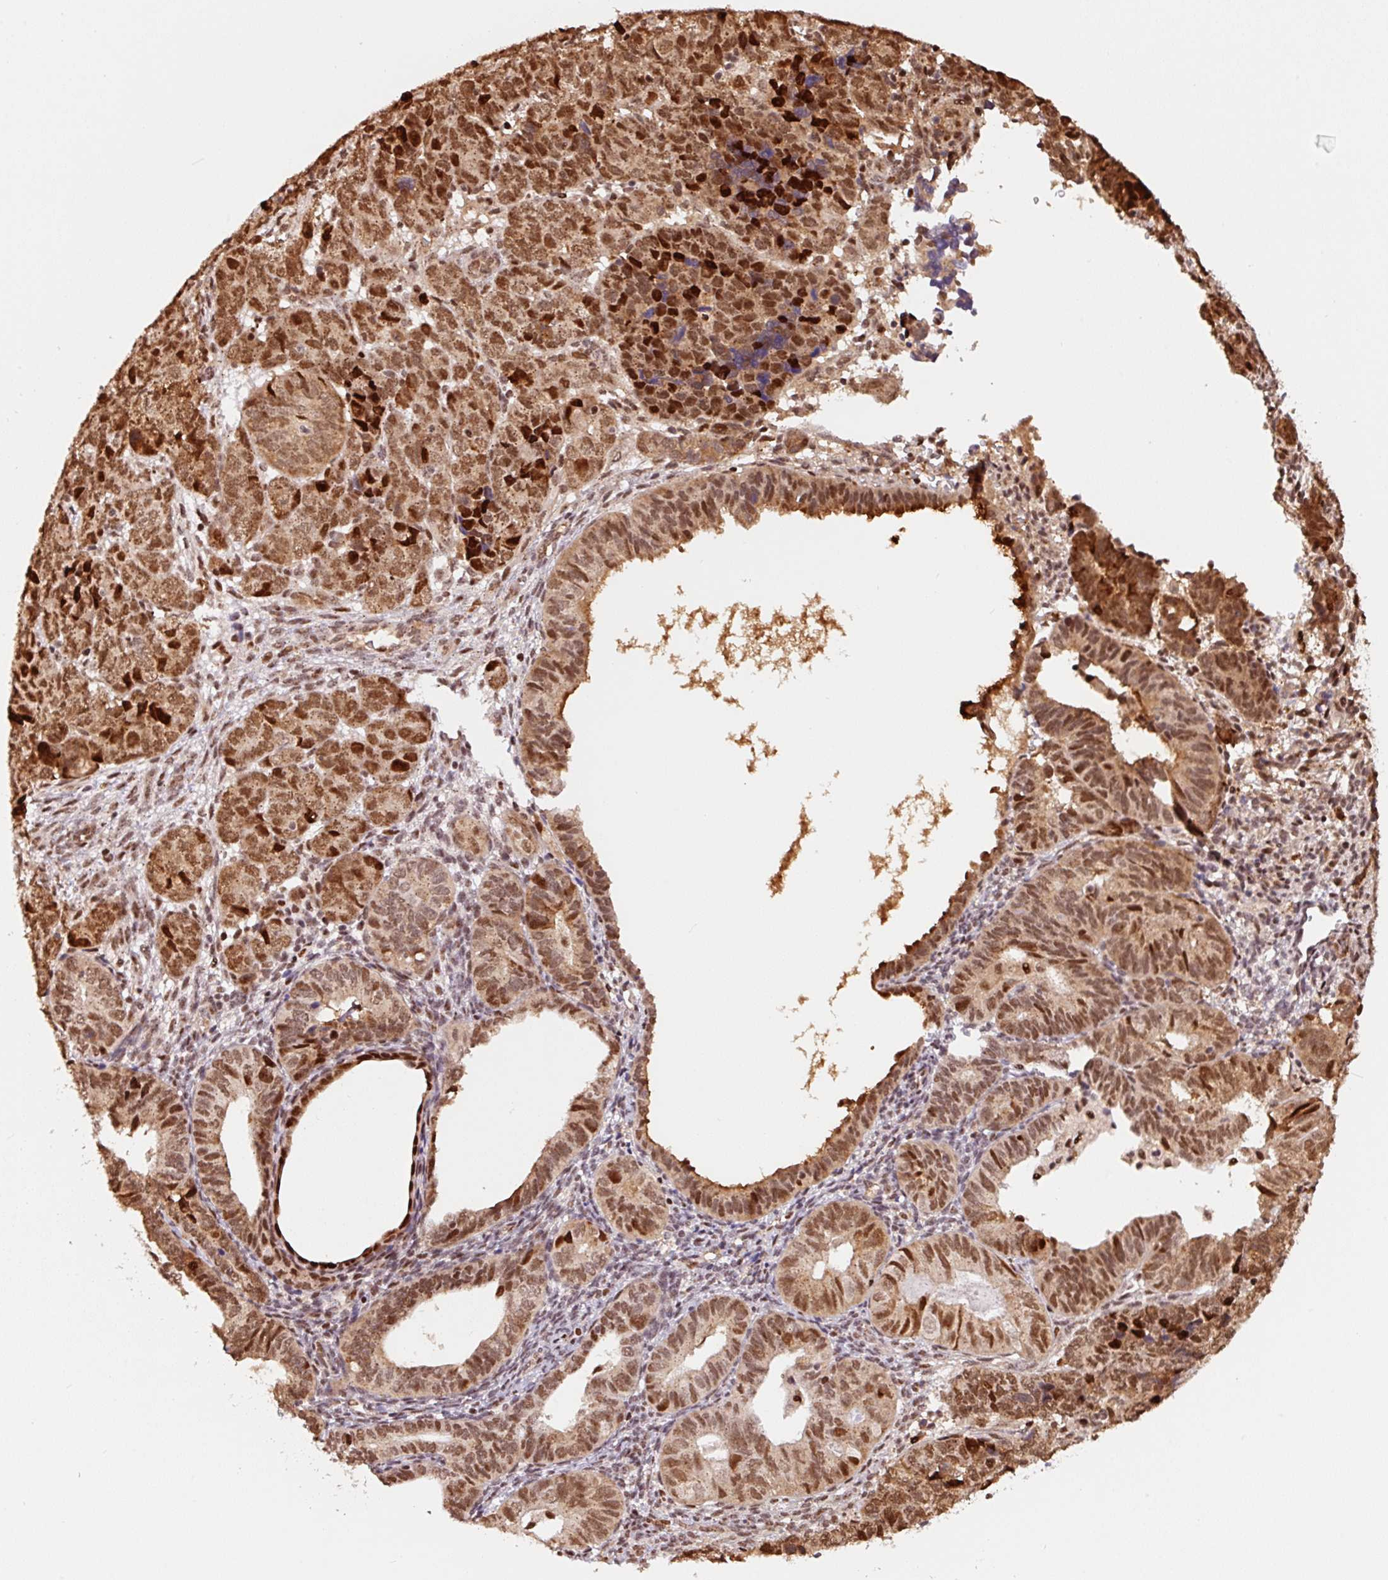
{"staining": {"intensity": "strong", "quantity": ">75%", "location": "cytoplasmic/membranous,nuclear"}, "tissue": "endometrial cancer", "cell_type": "Tumor cells", "image_type": "cancer", "snomed": [{"axis": "morphology", "description": "Adenocarcinoma, NOS"}, {"axis": "topography", "description": "Endometrium"}], "caption": "Adenocarcinoma (endometrial) stained with DAB (3,3'-diaminobenzidine) immunohistochemistry exhibits high levels of strong cytoplasmic/membranous and nuclear staining in approximately >75% of tumor cells.", "gene": "GPR139", "patient": {"sex": "female", "age": 82}}